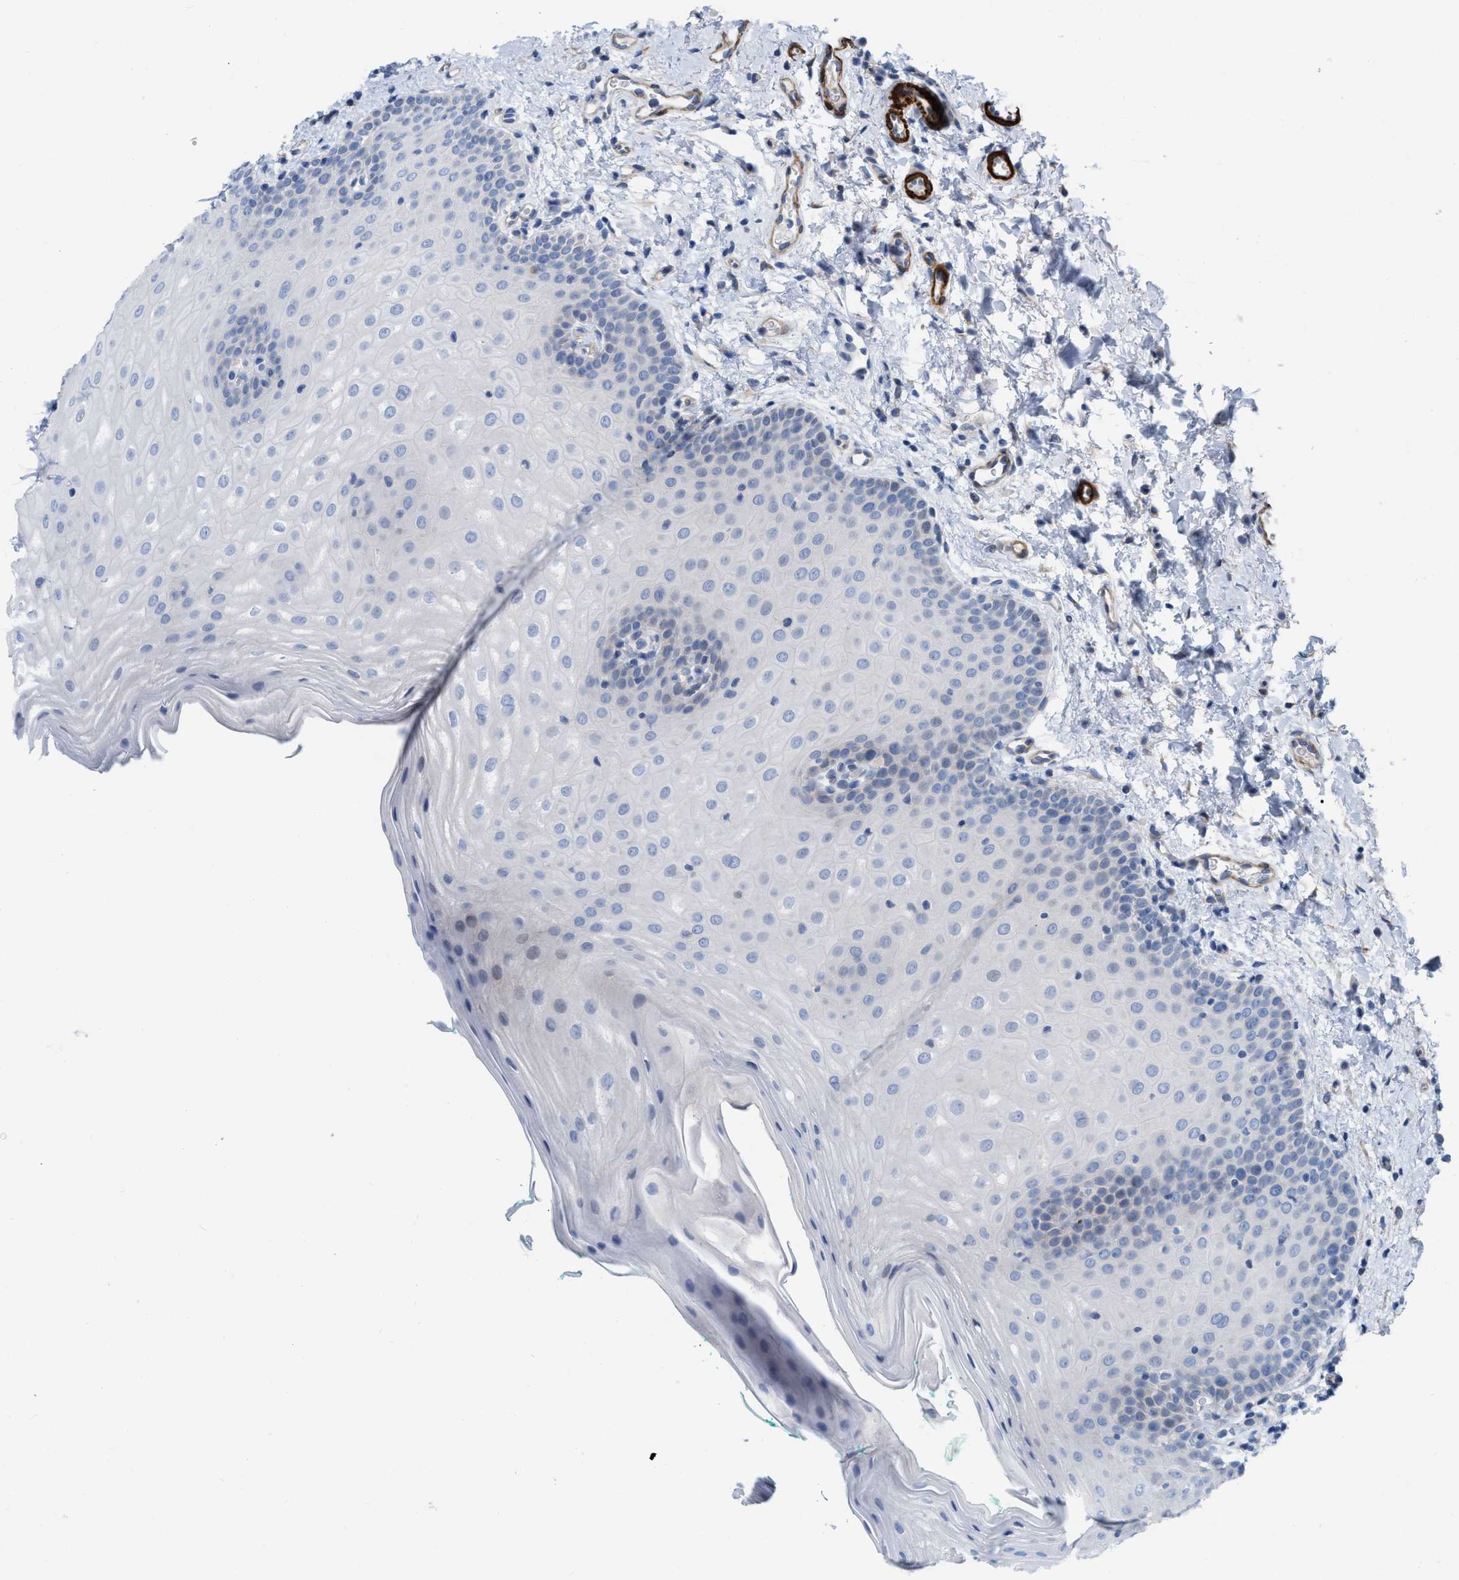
{"staining": {"intensity": "negative", "quantity": "none", "location": "none"}, "tissue": "oral mucosa", "cell_type": "Squamous epithelial cells", "image_type": "normal", "snomed": [{"axis": "morphology", "description": "Normal tissue, NOS"}, {"axis": "topography", "description": "Skin"}, {"axis": "topography", "description": "Oral tissue"}], "caption": "Immunohistochemistry (IHC) micrograph of benign human oral mucosa stained for a protein (brown), which exhibits no expression in squamous epithelial cells.", "gene": "TAGLN", "patient": {"sex": "male", "age": 84}}